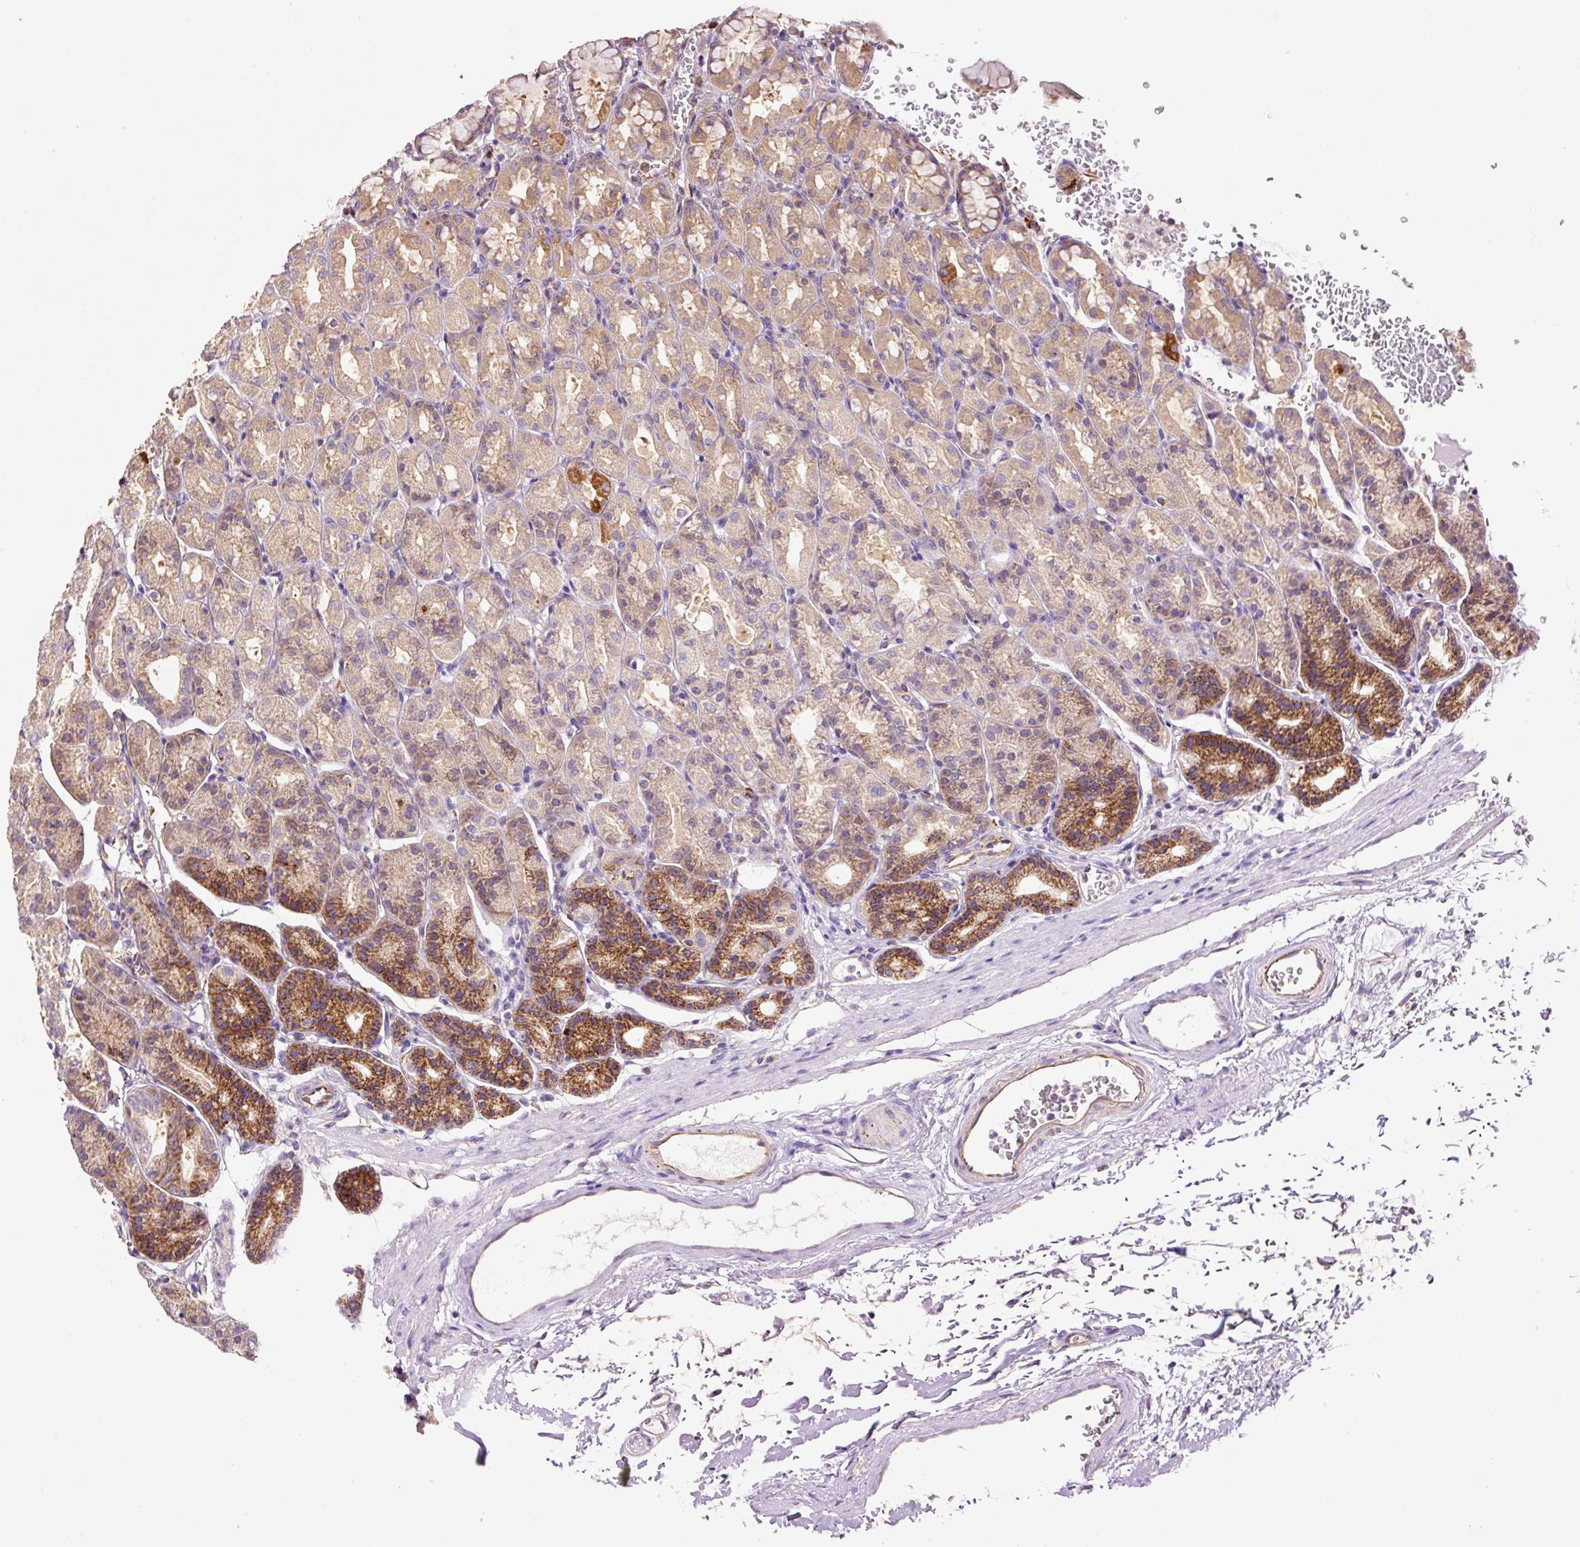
{"staining": {"intensity": "strong", "quantity": "<25%", "location": "cytoplasmic/membranous"}, "tissue": "stomach", "cell_type": "Glandular cells", "image_type": "normal", "snomed": [{"axis": "morphology", "description": "Normal tissue, NOS"}, {"axis": "topography", "description": "Stomach, upper"}], "caption": "IHC (DAB (3,3'-diaminobenzidine)) staining of unremarkable human stomach shows strong cytoplasmic/membranous protein staining in approximately <25% of glandular cells. (DAB IHC, brown staining for protein, blue staining for nuclei).", "gene": "PCK2", "patient": {"sex": "female", "age": 81}}